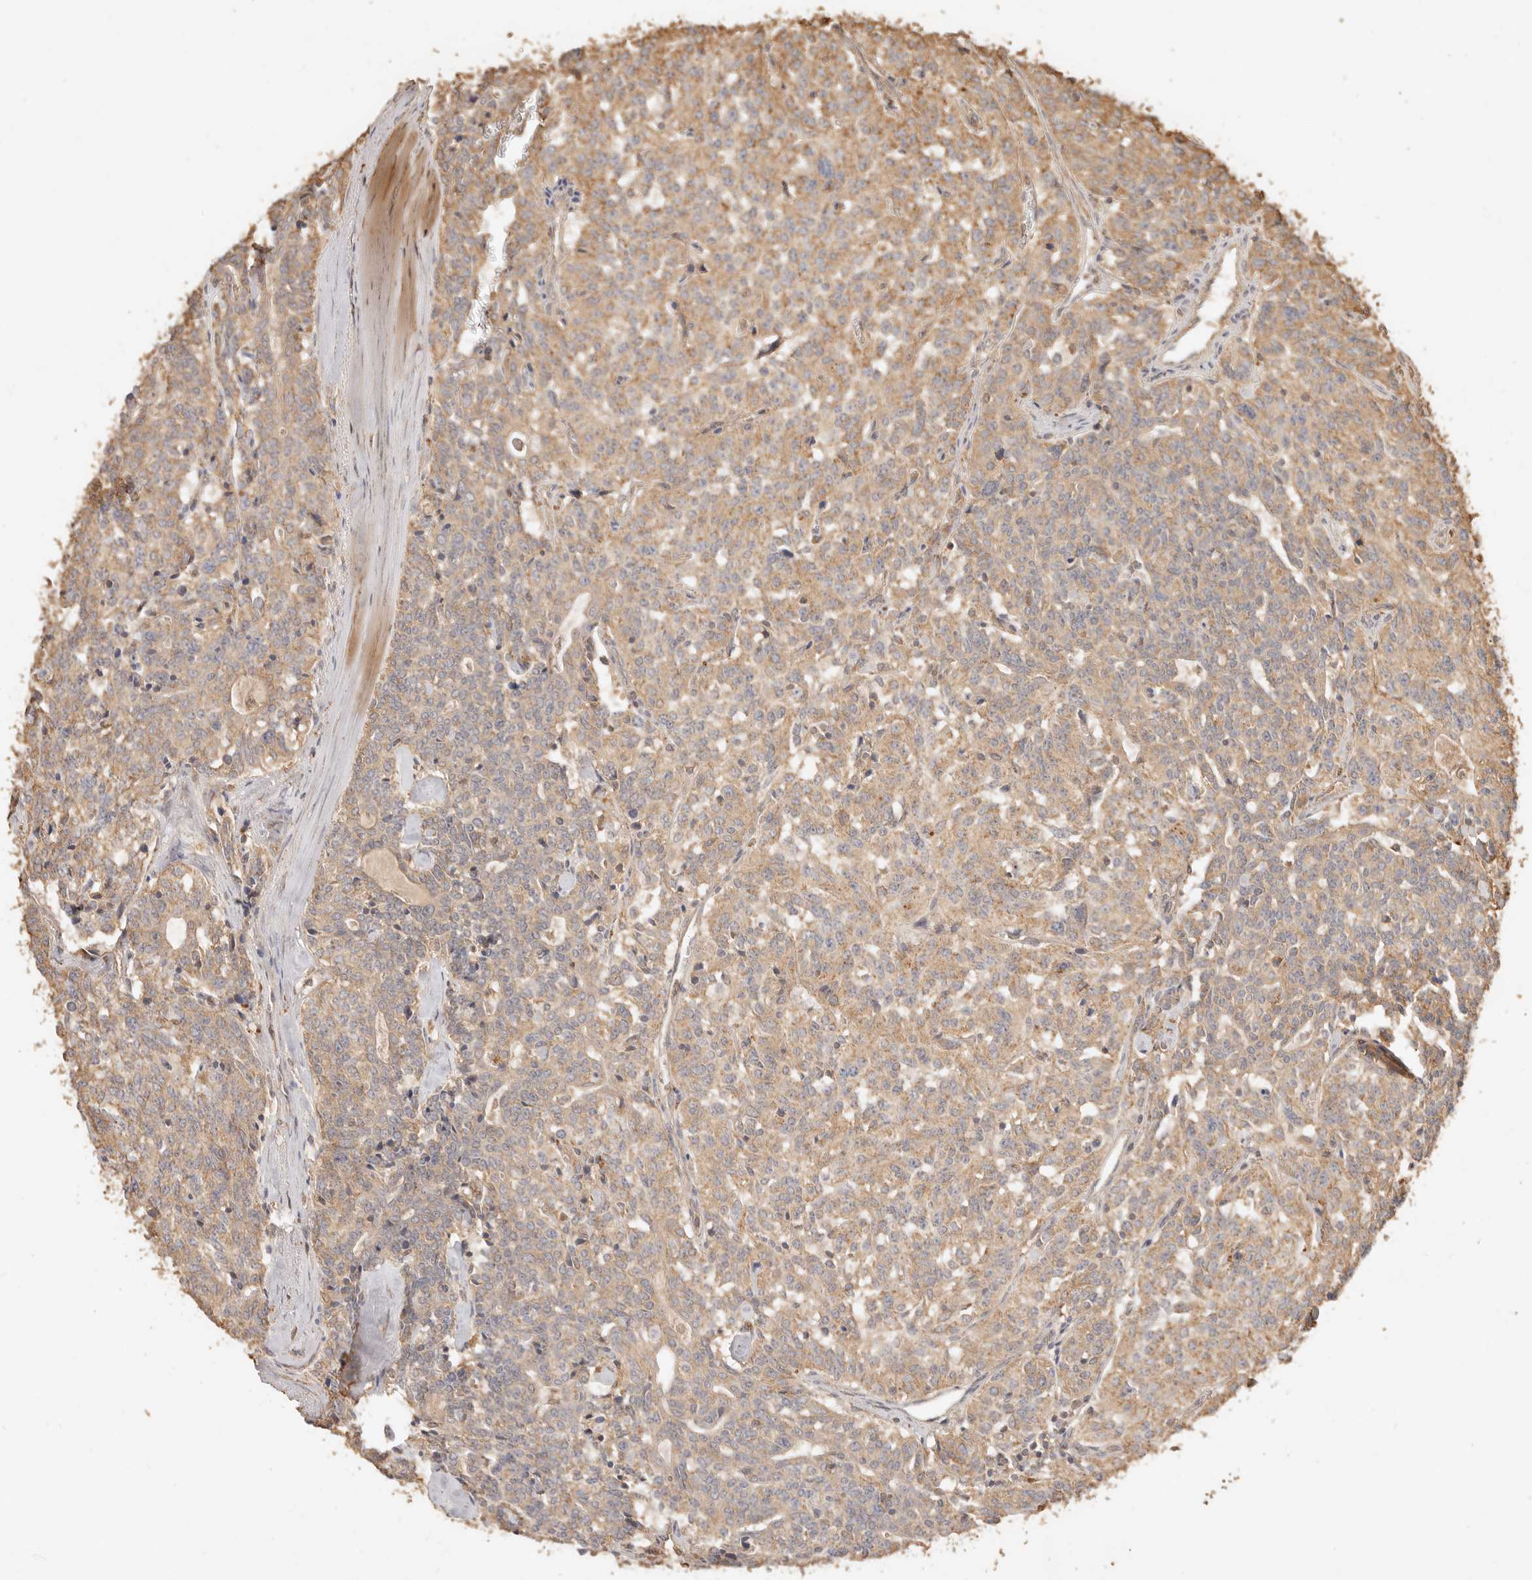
{"staining": {"intensity": "moderate", "quantity": ">75%", "location": "cytoplasmic/membranous"}, "tissue": "carcinoid", "cell_type": "Tumor cells", "image_type": "cancer", "snomed": [{"axis": "morphology", "description": "Carcinoid, malignant, NOS"}, {"axis": "topography", "description": "Lung"}], "caption": "Brown immunohistochemical staining in human carcinoid (malignant) reveals moderate cytoplasmic/membranous positivity in about >75% of tumor cells.", "gene": "FAM180B", "patient": {"sex": "female", "age": 46}}